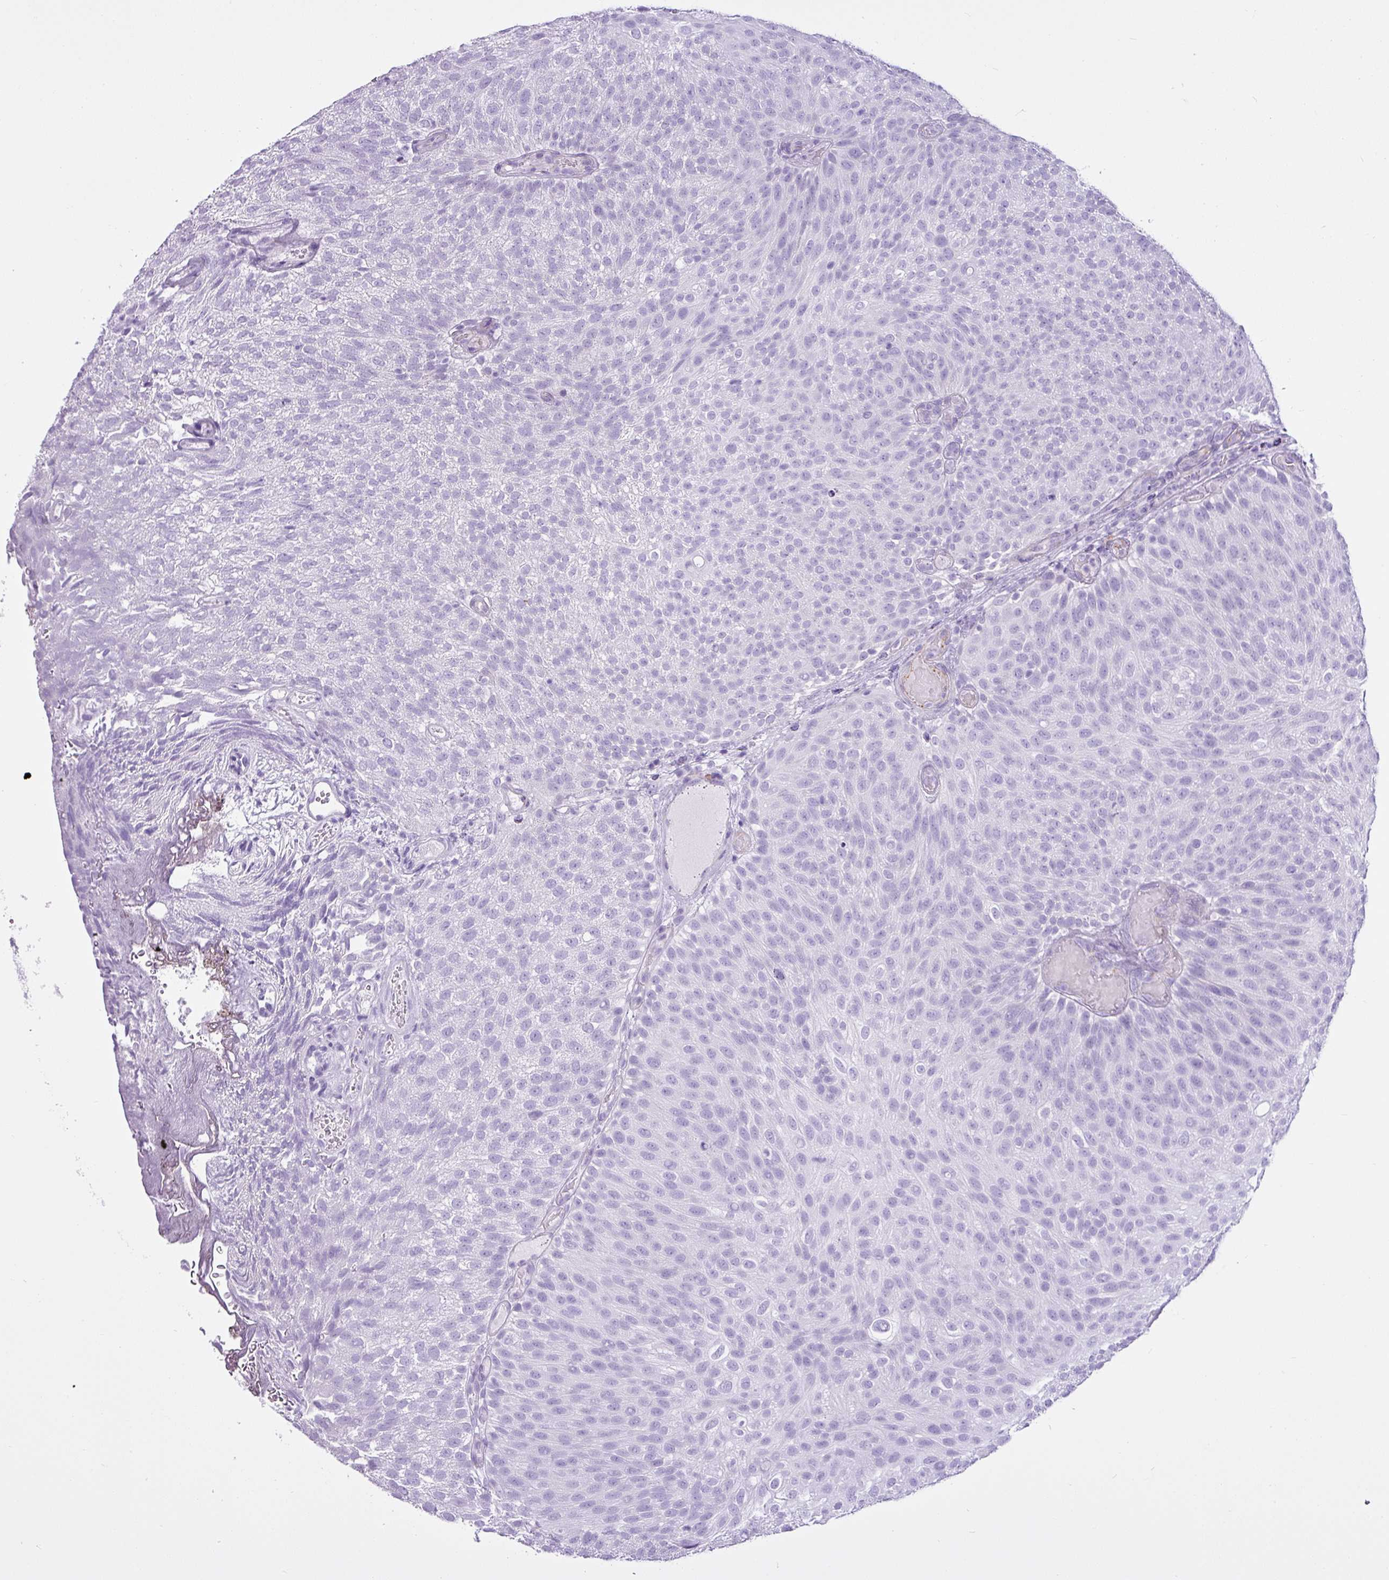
{"staining": {"intensity": "negative", "quantity": "none", "location": "none"}, "tissue": "urothelial cancer", "cell_type": "Tumor cells", "image_type": "cancer", "snomed": [{"axis": "morphology", "description": "Urothelial carcinoma, Low grade"}, {"axis": "topography", "description": "Urinary bladder"}], "caption": "Immunohistochemistry (IHC) histopathology image of urothelial cancer stained for a protein (brown), which displays no positivity in tumor cells. The staining is performed using DAB brown chromogen with nuclei counter-stained in using hematoxylin.", "gene": "LILRB4", "patient": {"sex": "male", "age": 78}}